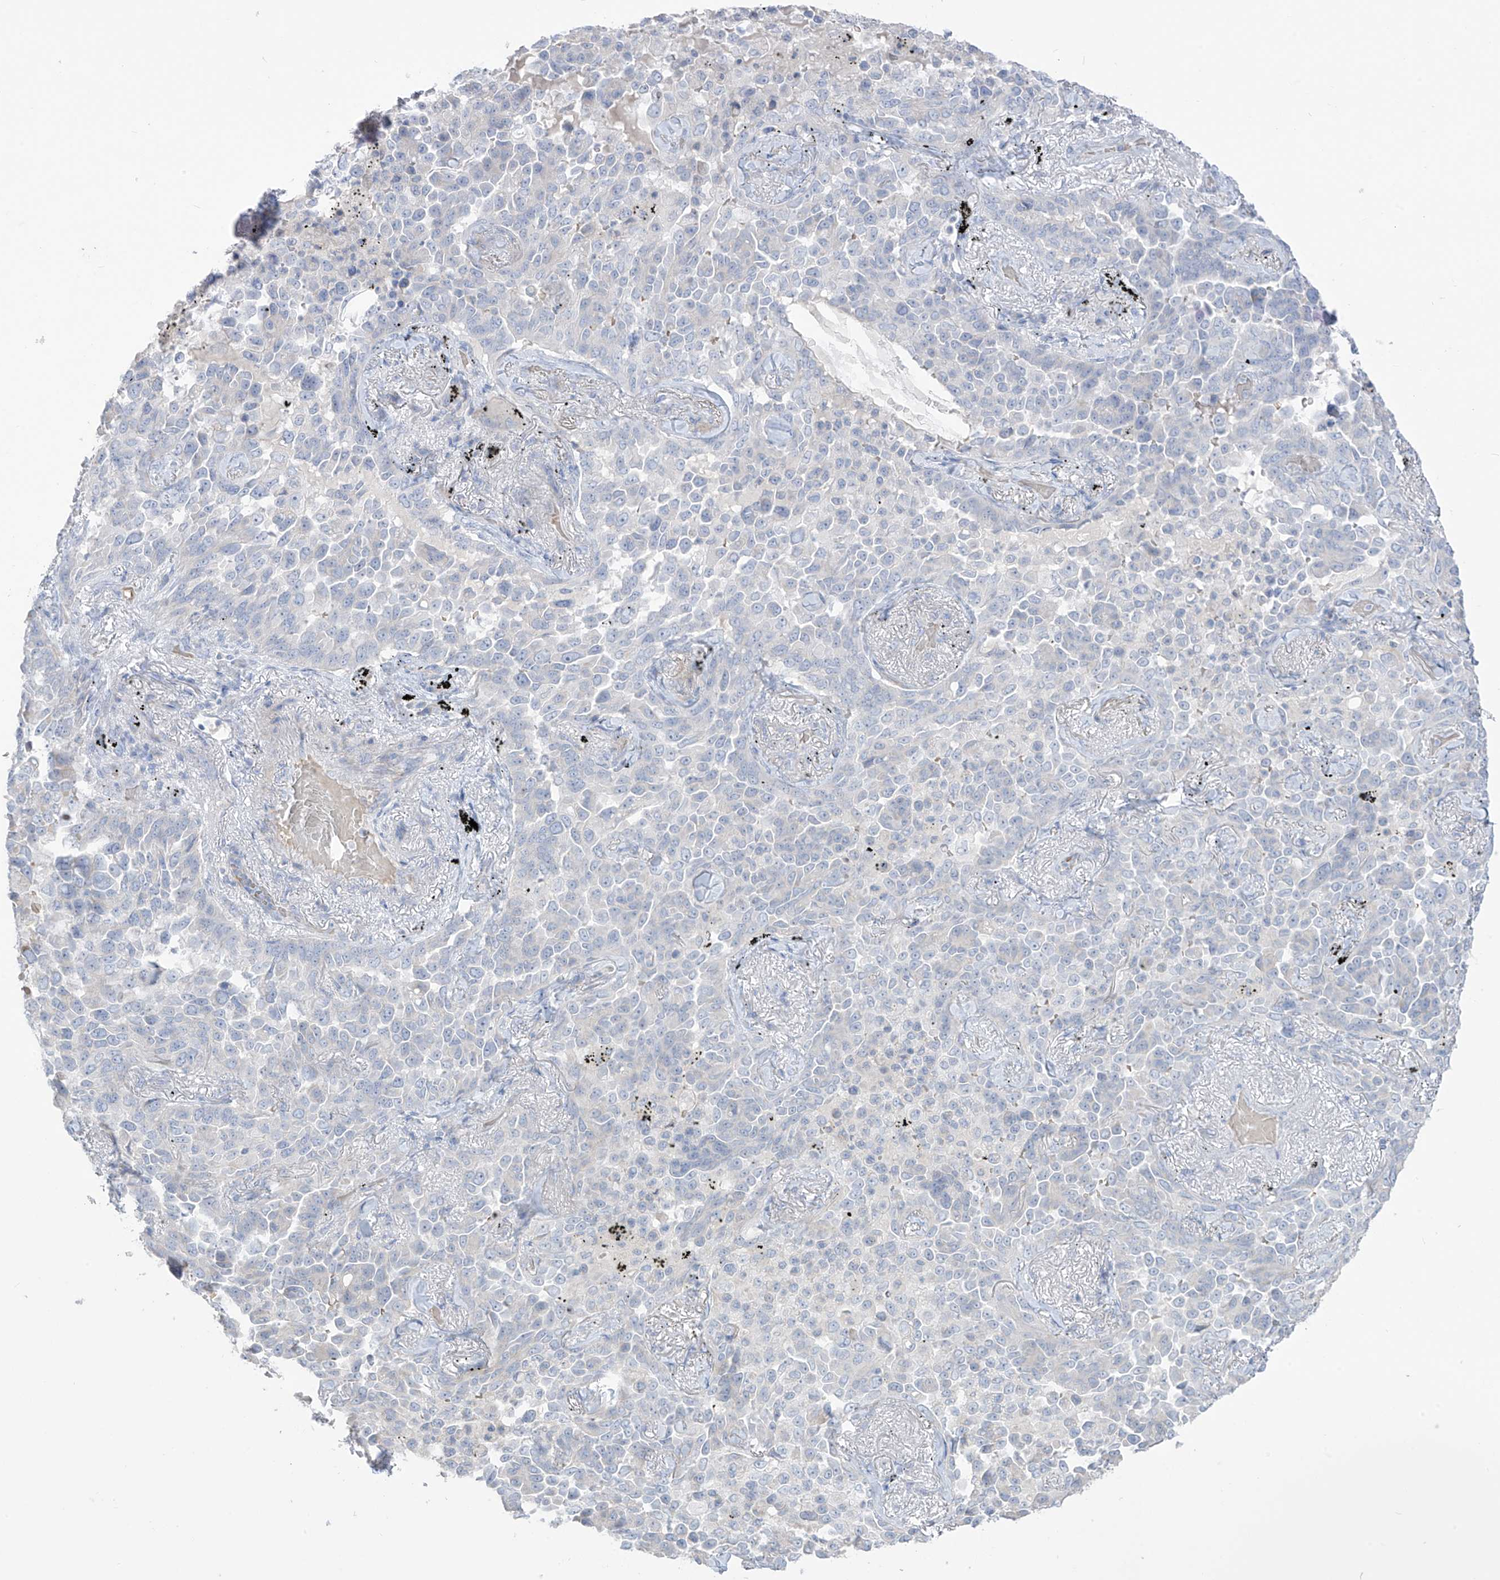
{"staining": {"intensity": "negative", "quantity": "none", "location": "none"}, "tissue": "lung cancer", "cell_type": "Tumor cells", "image_type": "cancer", "snomed": [{"axis": "morphology", "description": "Adenocarcinoma, NOS"}, {"axis": "topography", "description": "Lung"}], "caption": "Tumor cells are negative for protein expression in human lung cancer (adenocarcinoma).", "gene": "ASPRV1", "patient": {"sex": "female", "age": 67}}